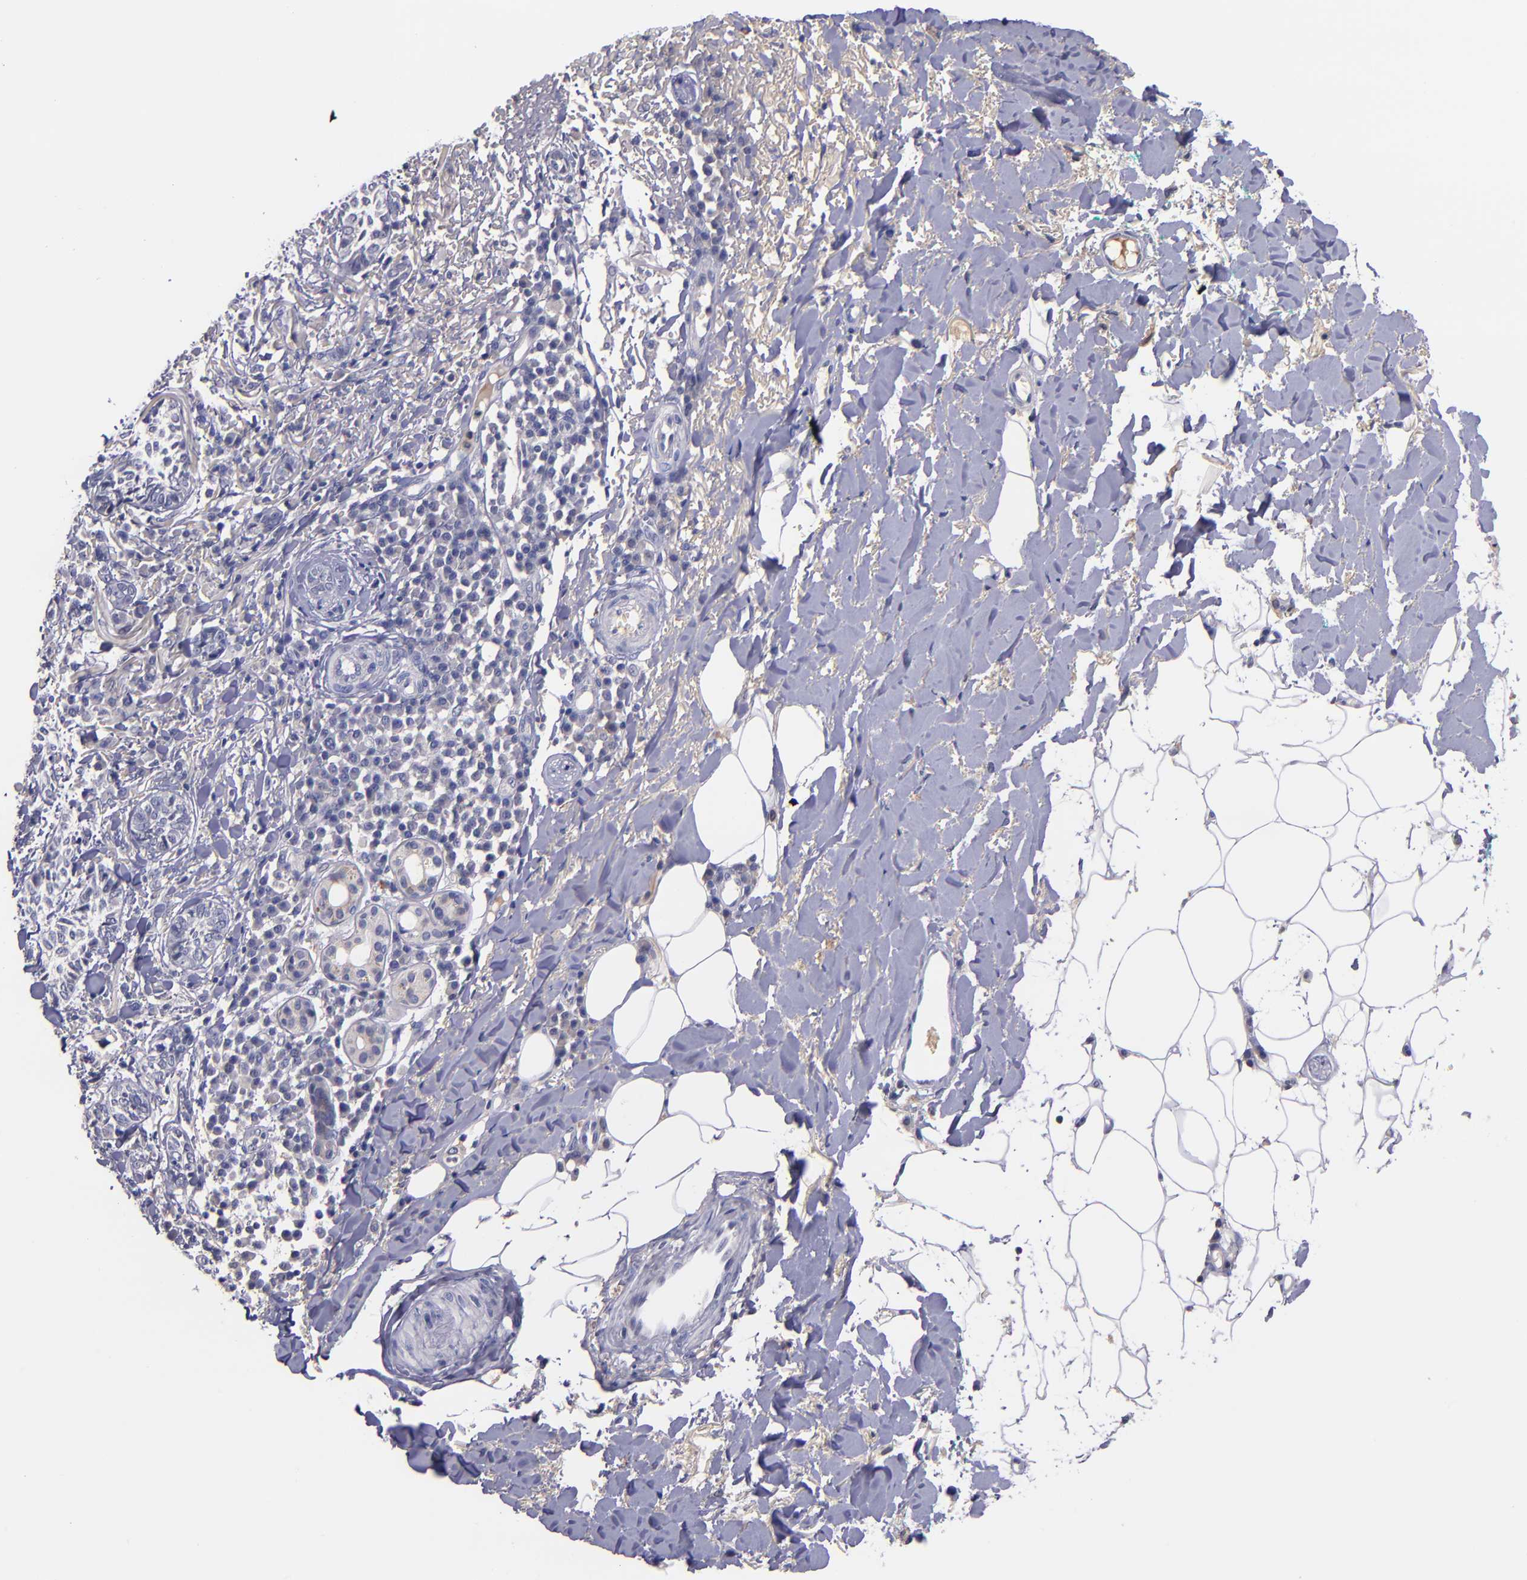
{"staining": {"intensity": "negative", "quantity": "none", "location": "none"}, "tissue": "skin cancer", "cell_type": "Tumor cells", "image_type": "cancer", "snomed": [{"axis": "morphology", "description": "Basal cell carcinoma"}, {"axis": "topography", "description": "Skin"}], "caption": "IHC histopathology image of neoplastic tissue: human skin cancer stained with DAB (3,3'-diaminobenzidine) reveals no significant protein staining in tumor cells.", "gene": "RBP4", "patient": {"sex": "female", "age": 89}}